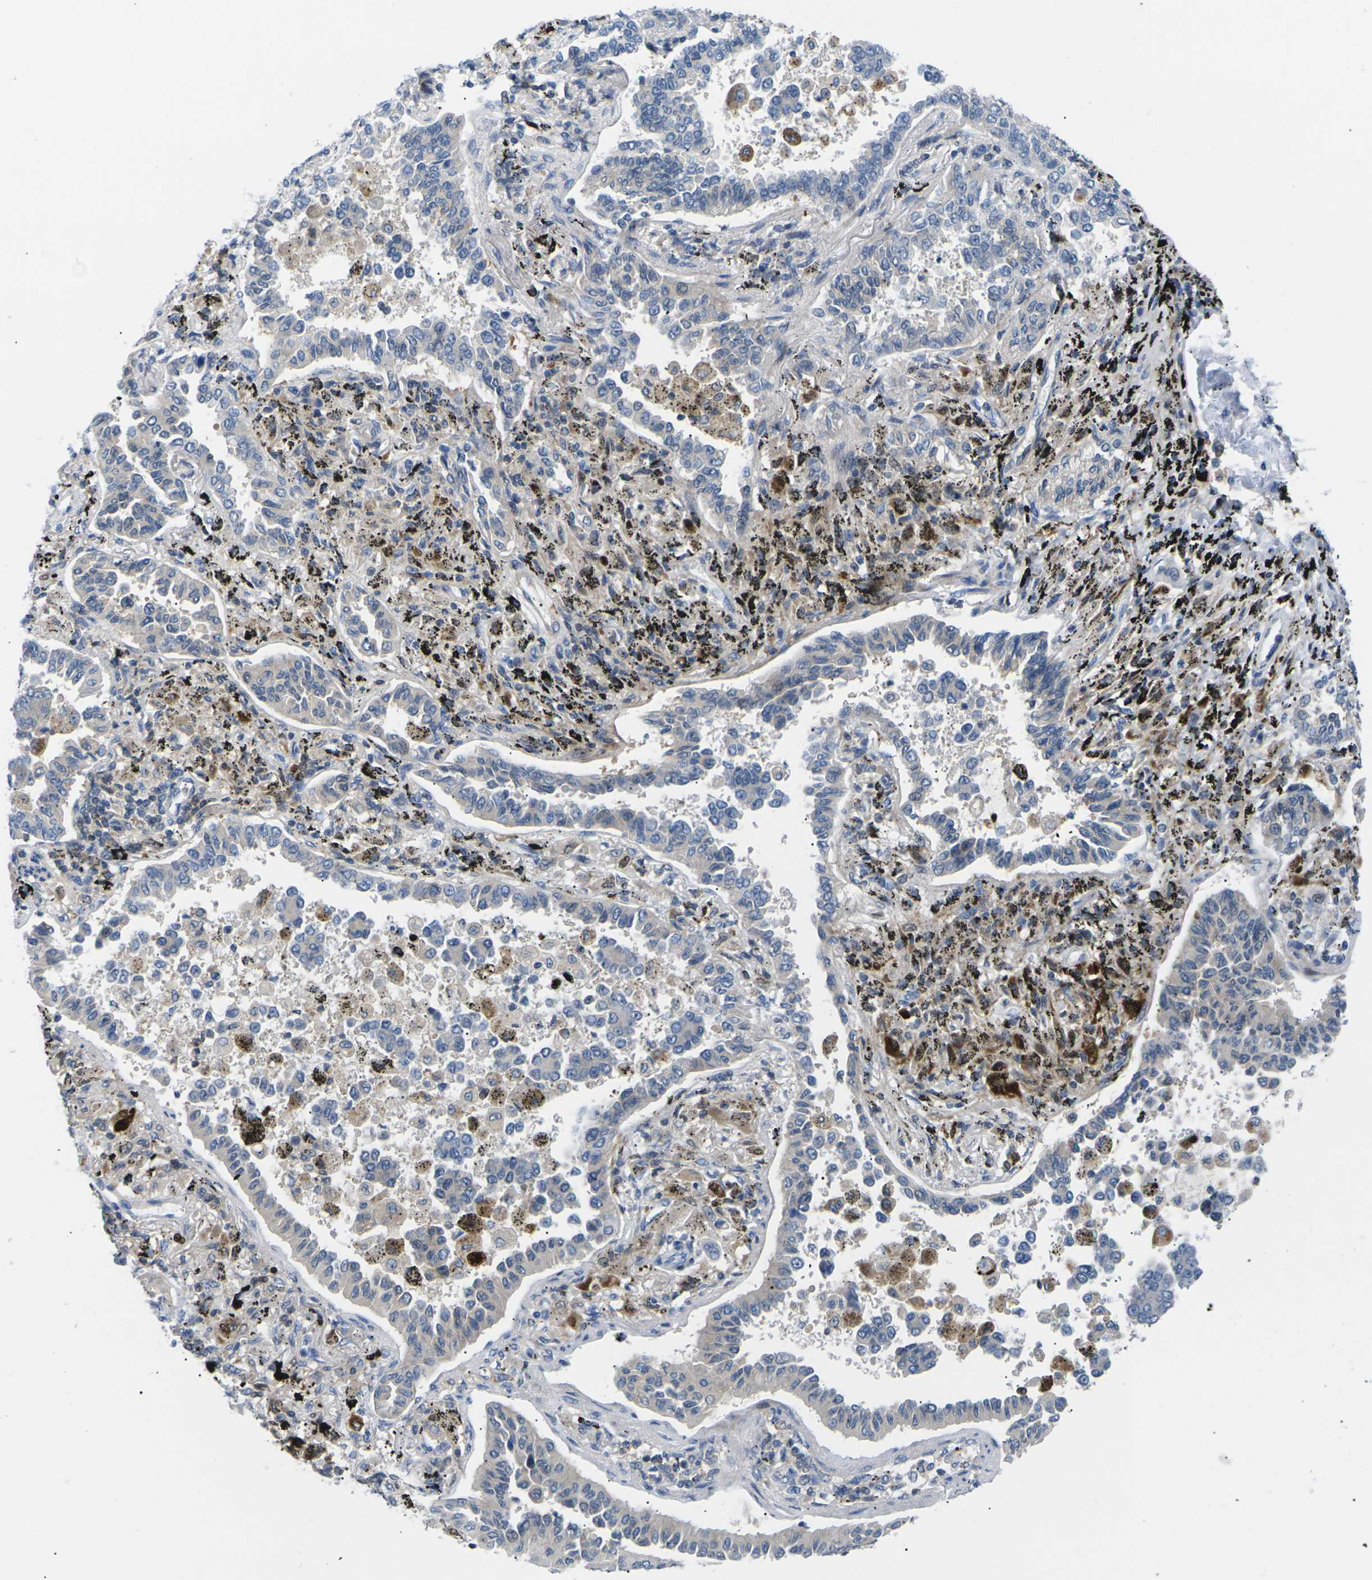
{"staining": {"intensity": "weak", "quantity": "<25%", "location": "cytoplasmic/membranous"}, "tissue": "lung cancer", "cell_type": "Tumor cells", "image_type": "cancer", "snomed": [{"axis": "morphology", "description": "Normal tissue, NOS"}, {"axis": "morphology", "description": "Adenocarcinoma, NOS"}, {"axis": "topography", "description": "Lung"}], "caption": "Tumor cells show no significant positivity in lung adenocarcinoma.", "gene": "RPS6KA3", "patient": {"sex": "male", "age": 59}}